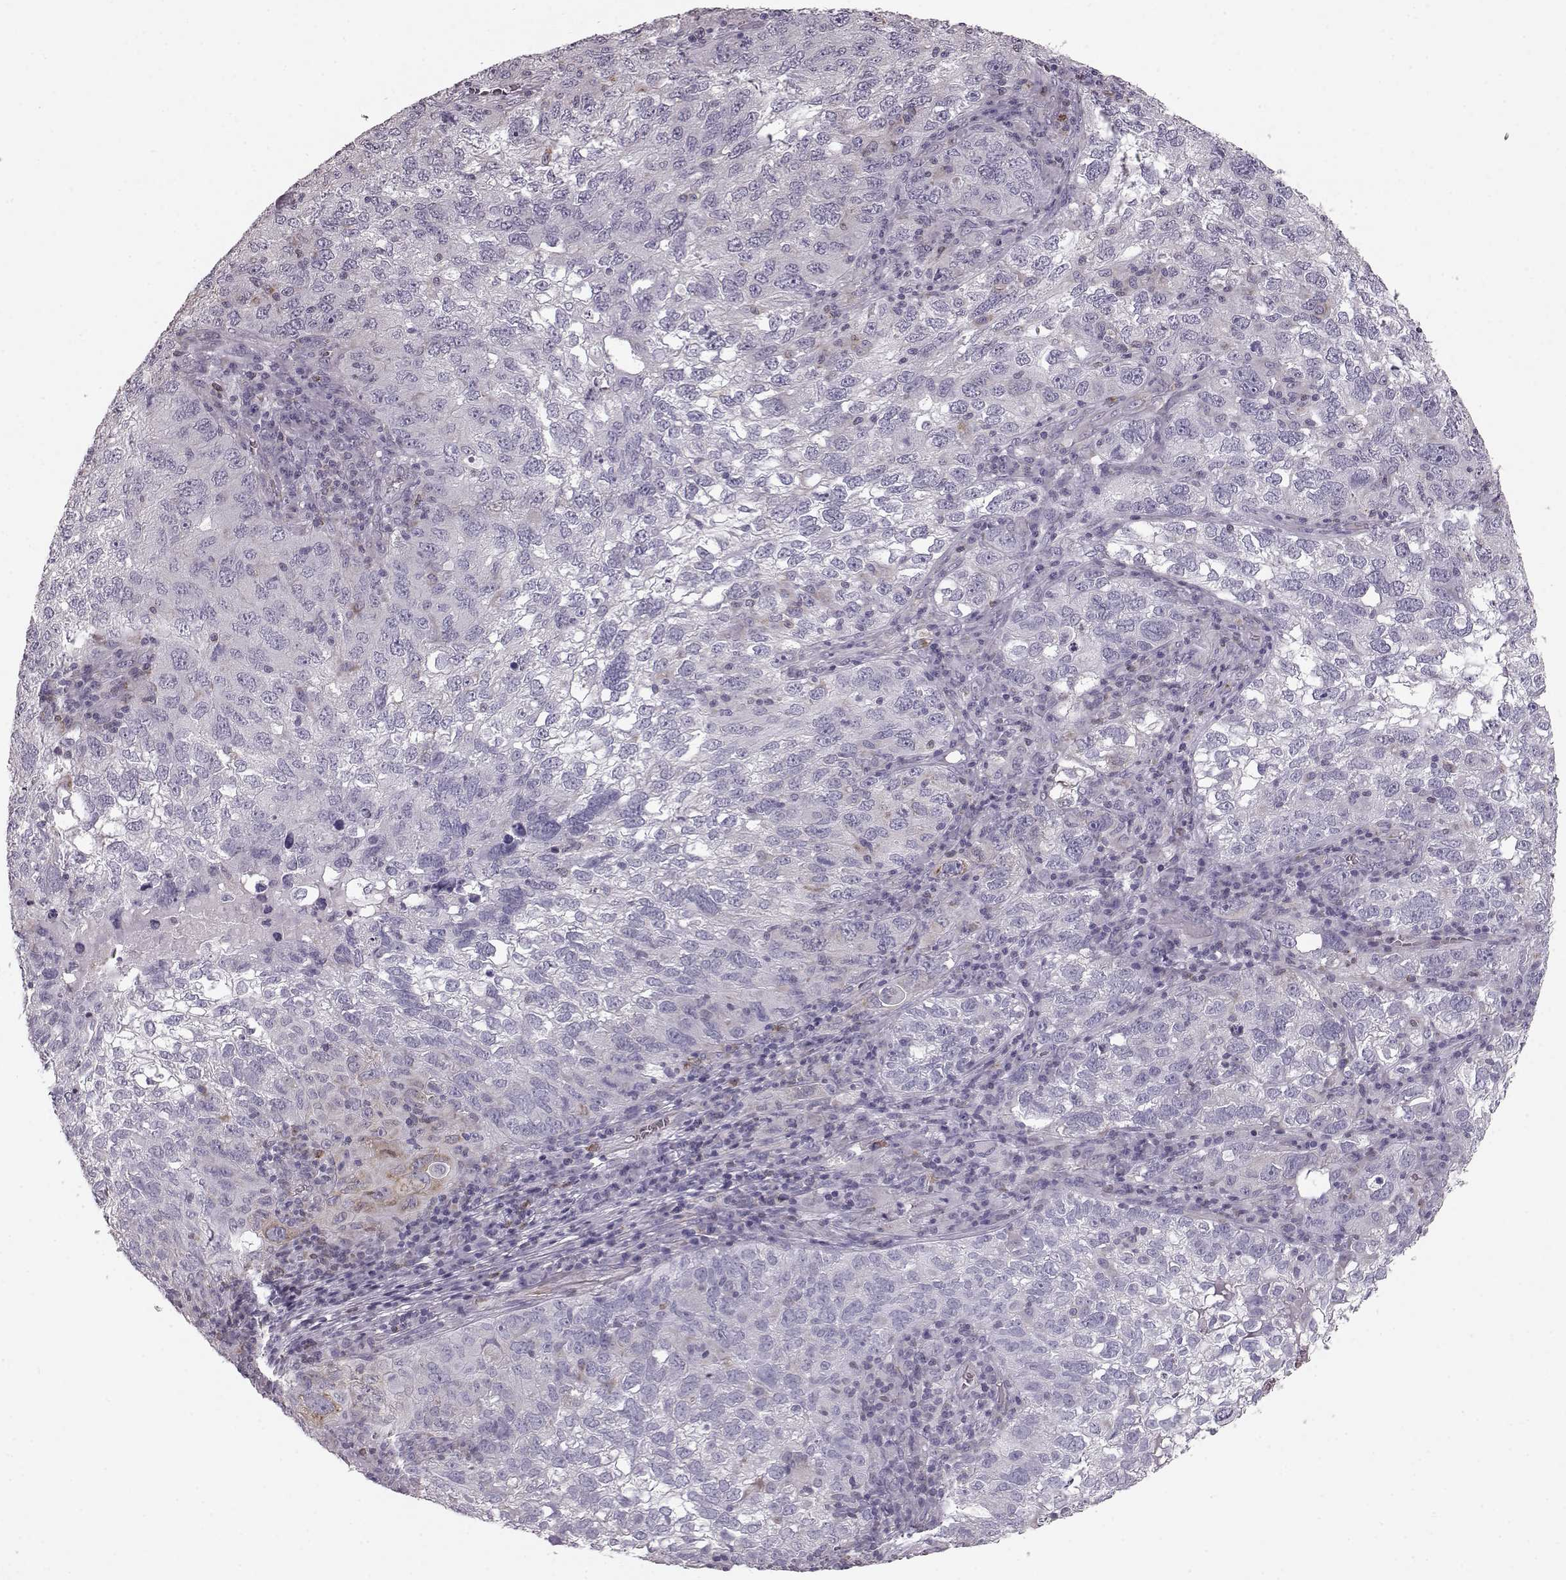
{"staining": {"intensity": "negative", "quantity": "none", "location": "none"}, "tissue": "cervical cancer", "cell_type": "Tumor cells", "image_type": "cancer", "snomed": [{"axis": "morphology", "description": "Squamous cell carcinoma, NOS"}, {"axis": "topography", "description": "Cervix"}], "caption": "A micrograph of cervical cancer (squamous cell carcinoma) stained for a protein displays no brown staining in tumor cells.", "gene": "ELOVL5", "patient": {"sex": "female", "age": 55}}